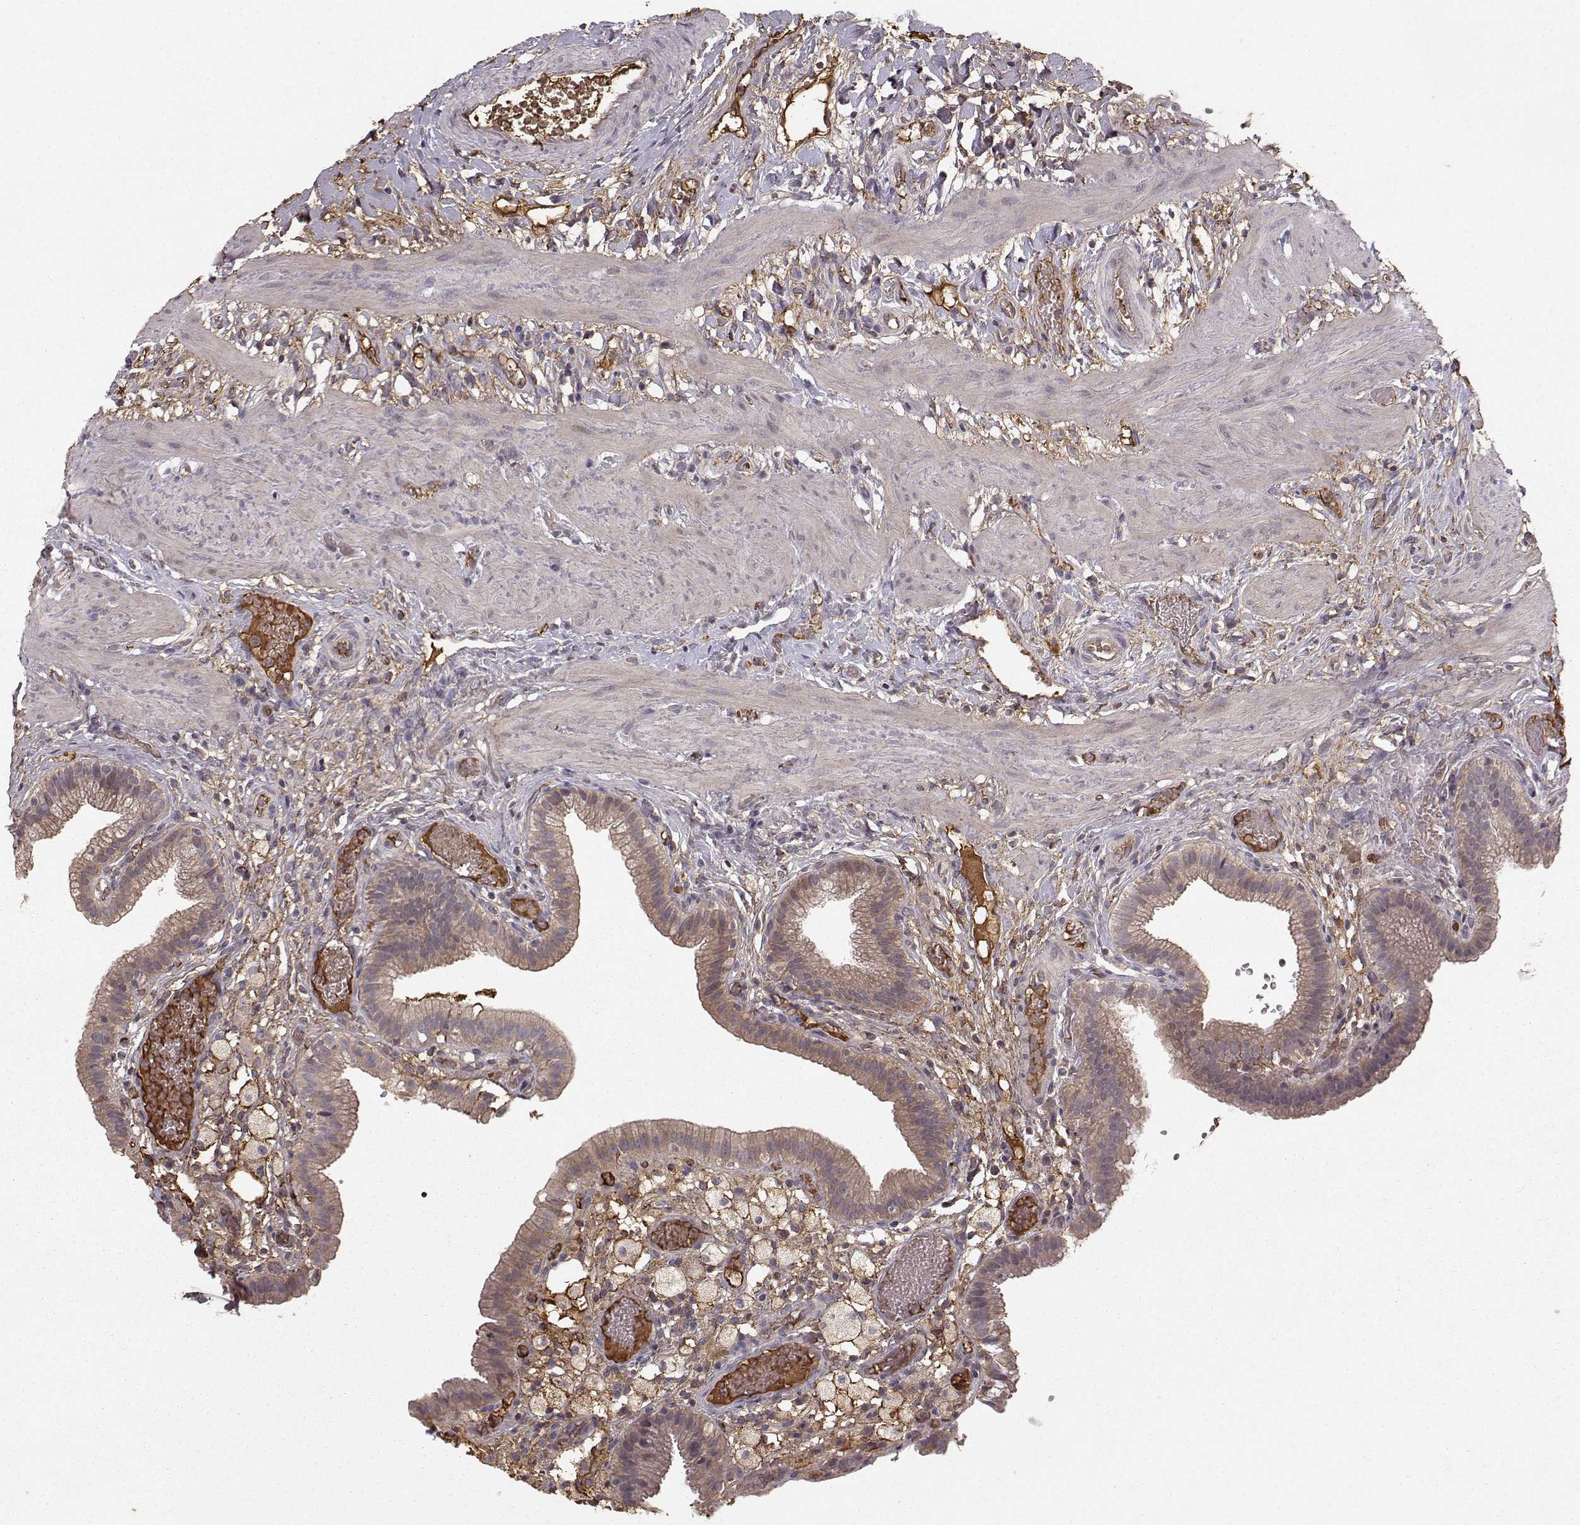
{"staining": {"intensity": "moderate", "quantity": "25%-75%", "location": "cytoplasmic/membranous"}, "tissue": "gallbladder", "cell_type": "Glandular cells", "image_type": "normal", "snomed": [{"axis": "morphology", "description": "Normal tissue, NOS"}, {"axis": "topography", "description": "Gallbladder"}], "caption": "Benign gallbladder displays moderate cytoplasmic/membranous positivity in approximately 25%-75% of glandular cells, visualized by immunohistochemistry.", "gene": "WNT6", "patient": {"sex": "female", "age": 24}}